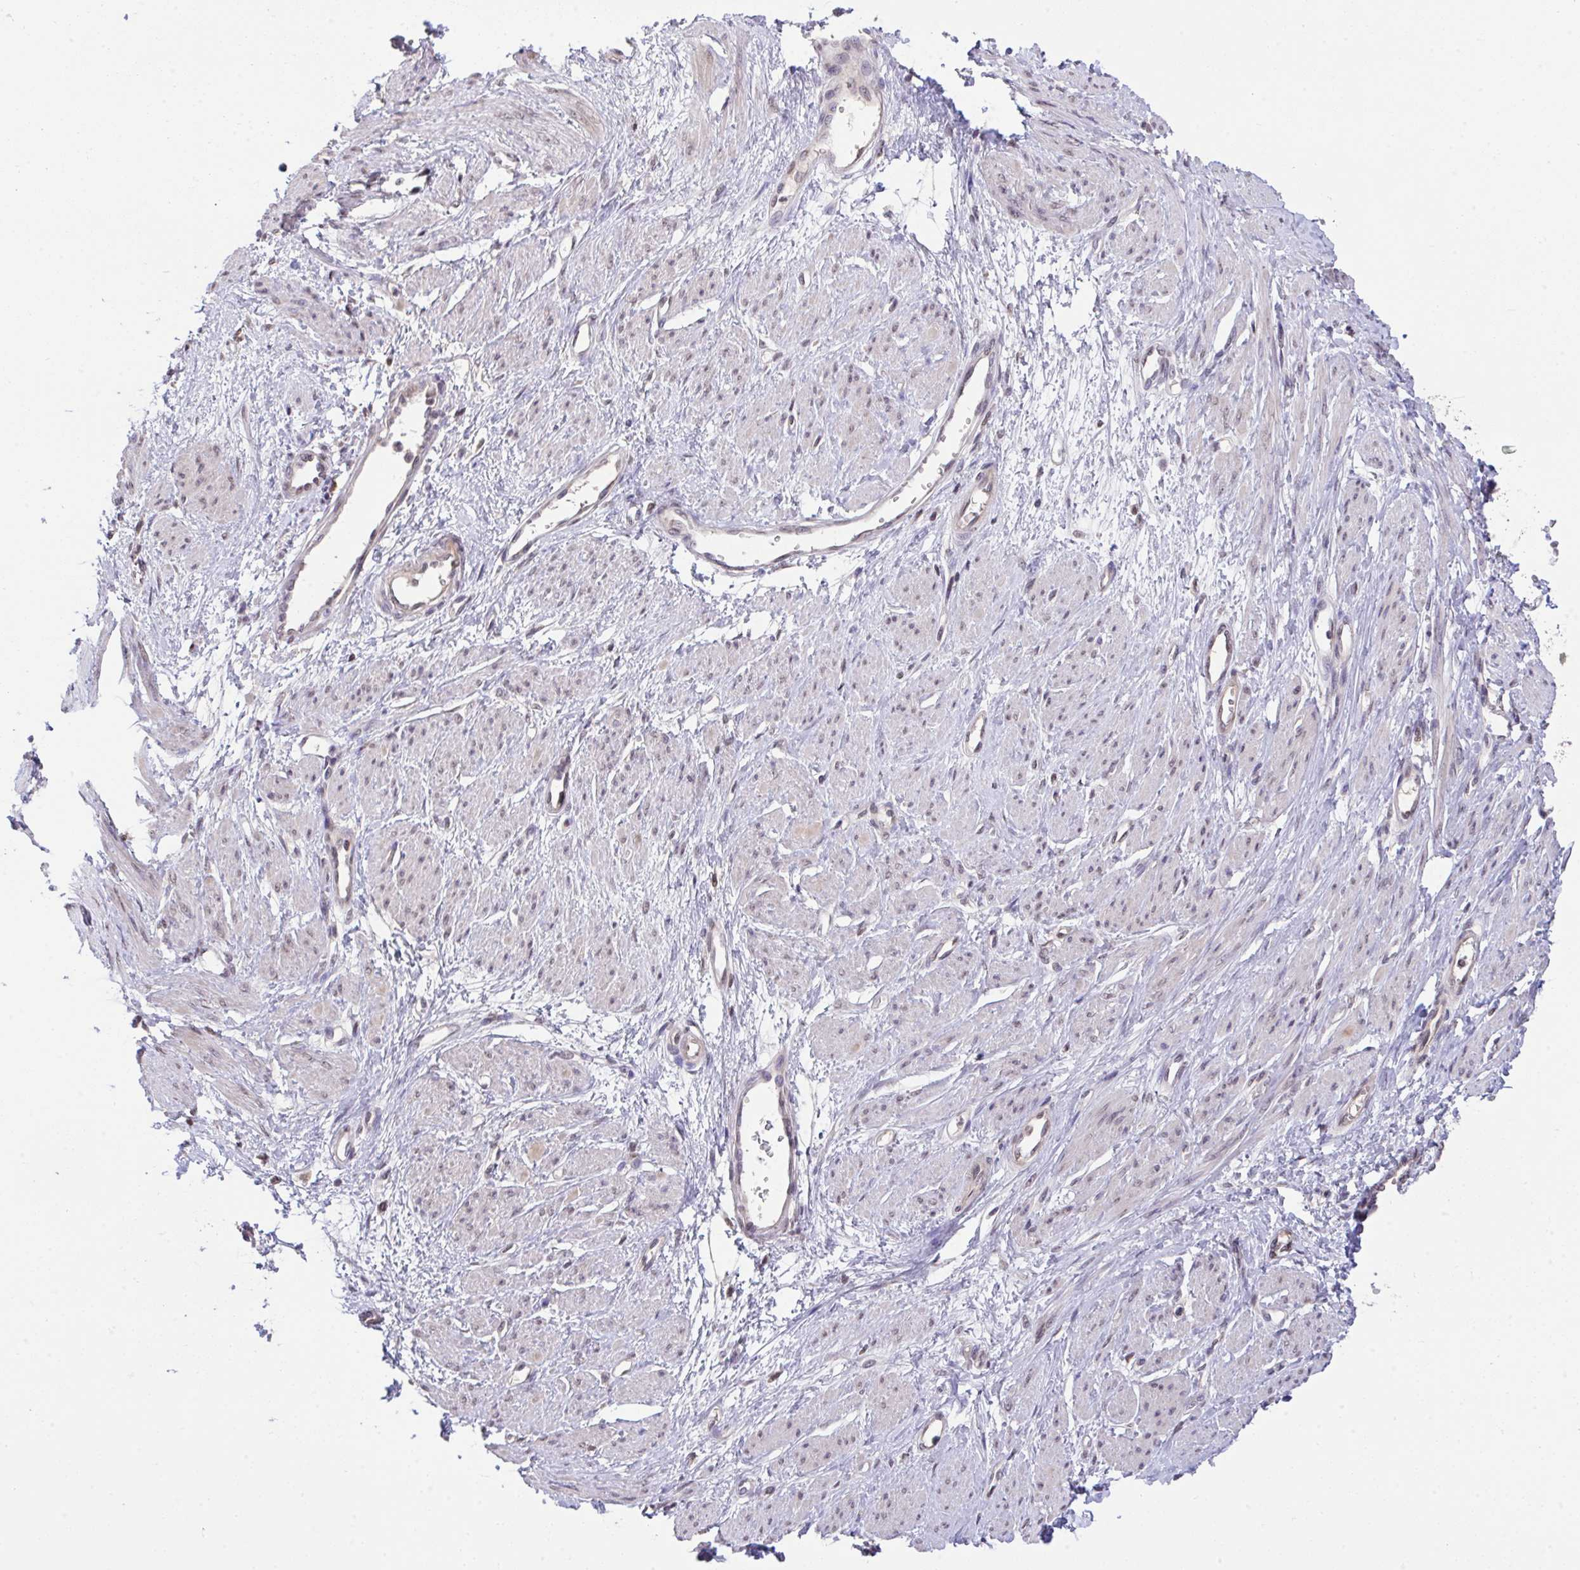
{"staining": {"intensity": "weak", "quantity": "25%-75%", "location": "nuclear"}, "tissue": "smooth muscle", "cell_type": "Smooth muscle cells", "image_type": "normal", "snomed": [{"axis": "morphology", "description": "Normal tissue, NOS"}, {"axis": "topography", "description": "Smooth muscle"}, {"axis": "topography", "description": "Uterus"}], "caption": "Human smooth muscle stained for a protein (brown) displays weak nuclear positive staining in about 25%-75% of smooth muscle cells.", "gene": "C9orf64", "patient": {"sex": "female", "age": 39}}